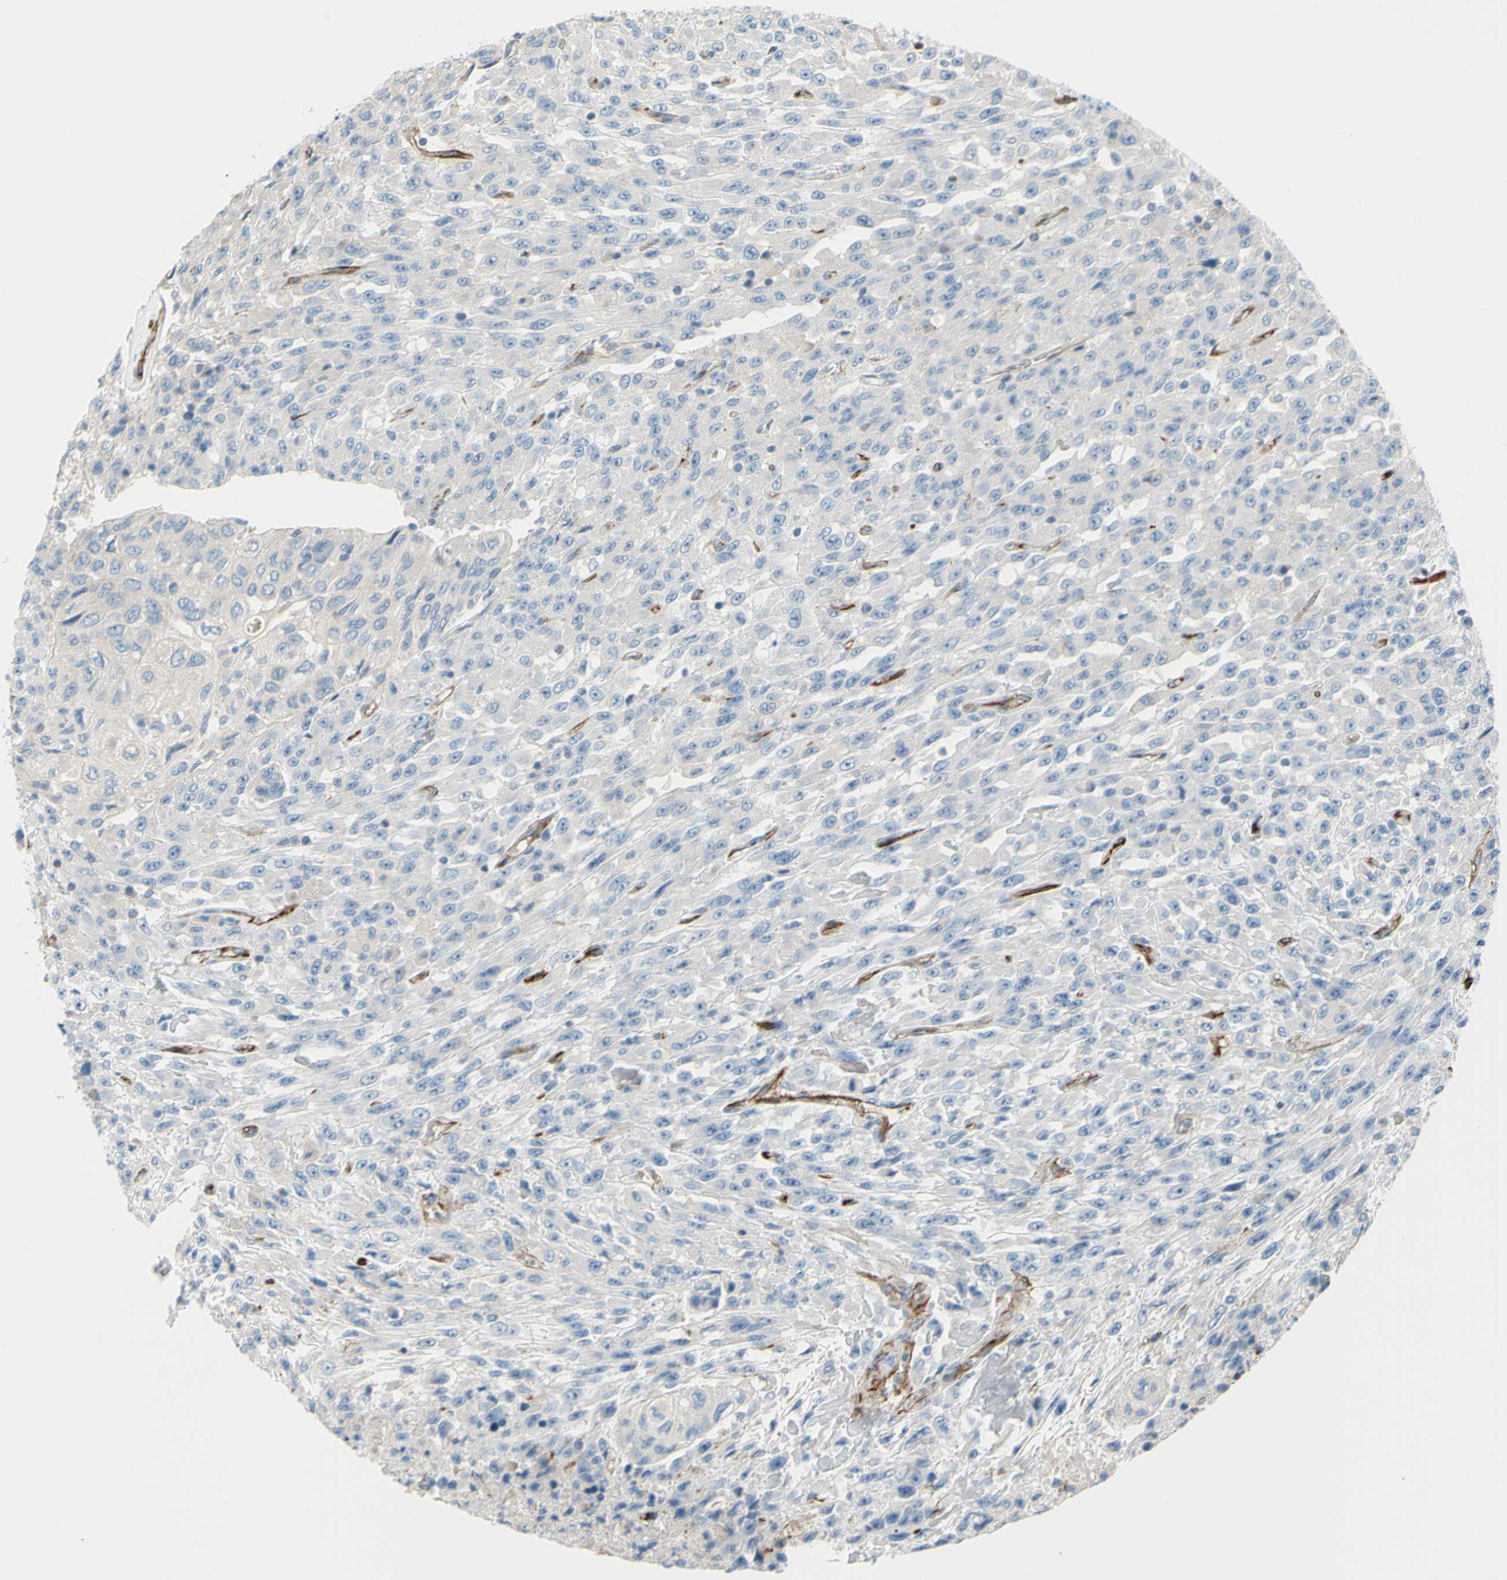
{"staining": {"intensity": "negative", "quantity": "none", "location": "none"}, "tissue": "urothelial cancer", "cell_type": "Tumor cells", "image_type": "cancer", "snomed": [{"axis": "morphology", "description": "Urothelial carcinoma, High grade"}, {"axis": "topography", "description": "Urinary bladder"}], "caption": "High magnification brightfield microscopy of high-grade urothelial carcinoma stained with DAB (brown) and counterstained with hematoxylin (blue): tumor cells show no significant expression. The staining was performed using DAB (3,3'-diaminobenzidine) to visualize the protein expression in brown, while the nuclei were stained in blue with hematoxylin (Magnification: 20x).", "gene": "PRRG2", "patient": {"sex": "male", "age": 66}}